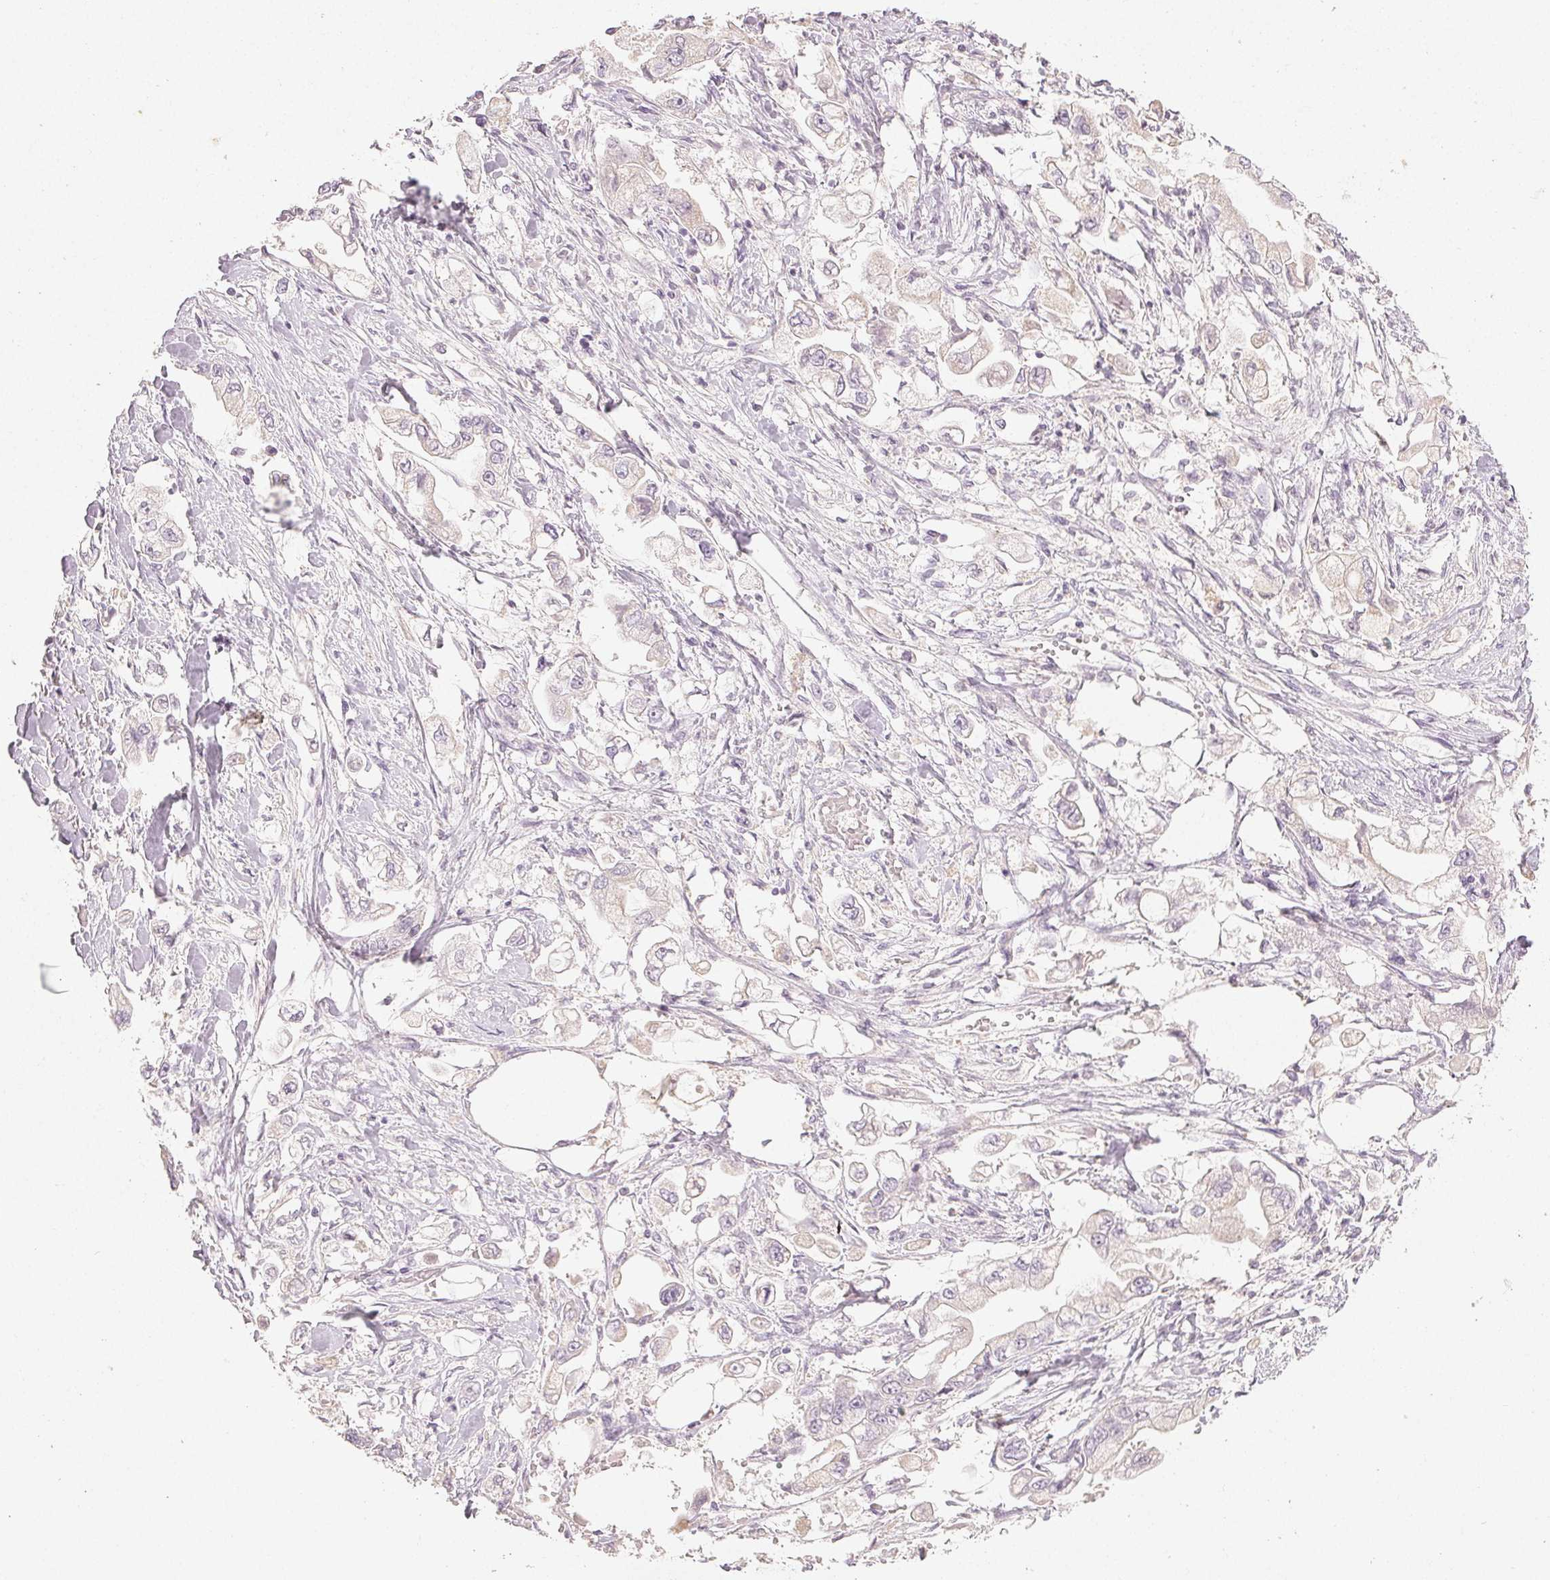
{"staining": {"intensity": "negative", "quantity": "none", "location": "none"}, "tissue": "stomach cancer", "cell_type": "Tumor cells", "image_type": "cancer", "snomed": [{"axis": "morphology", "description": "Adenocarcinoma, NOS"}, {"axis": "topography", "description": "Stomach"}], "caption": "A photomicrograph of human stomach cancer (adenocarcinoma) is negative for staining in tumor cells.", "gene": "LVRN", "patient": {"sex": "male", "age": 62}}